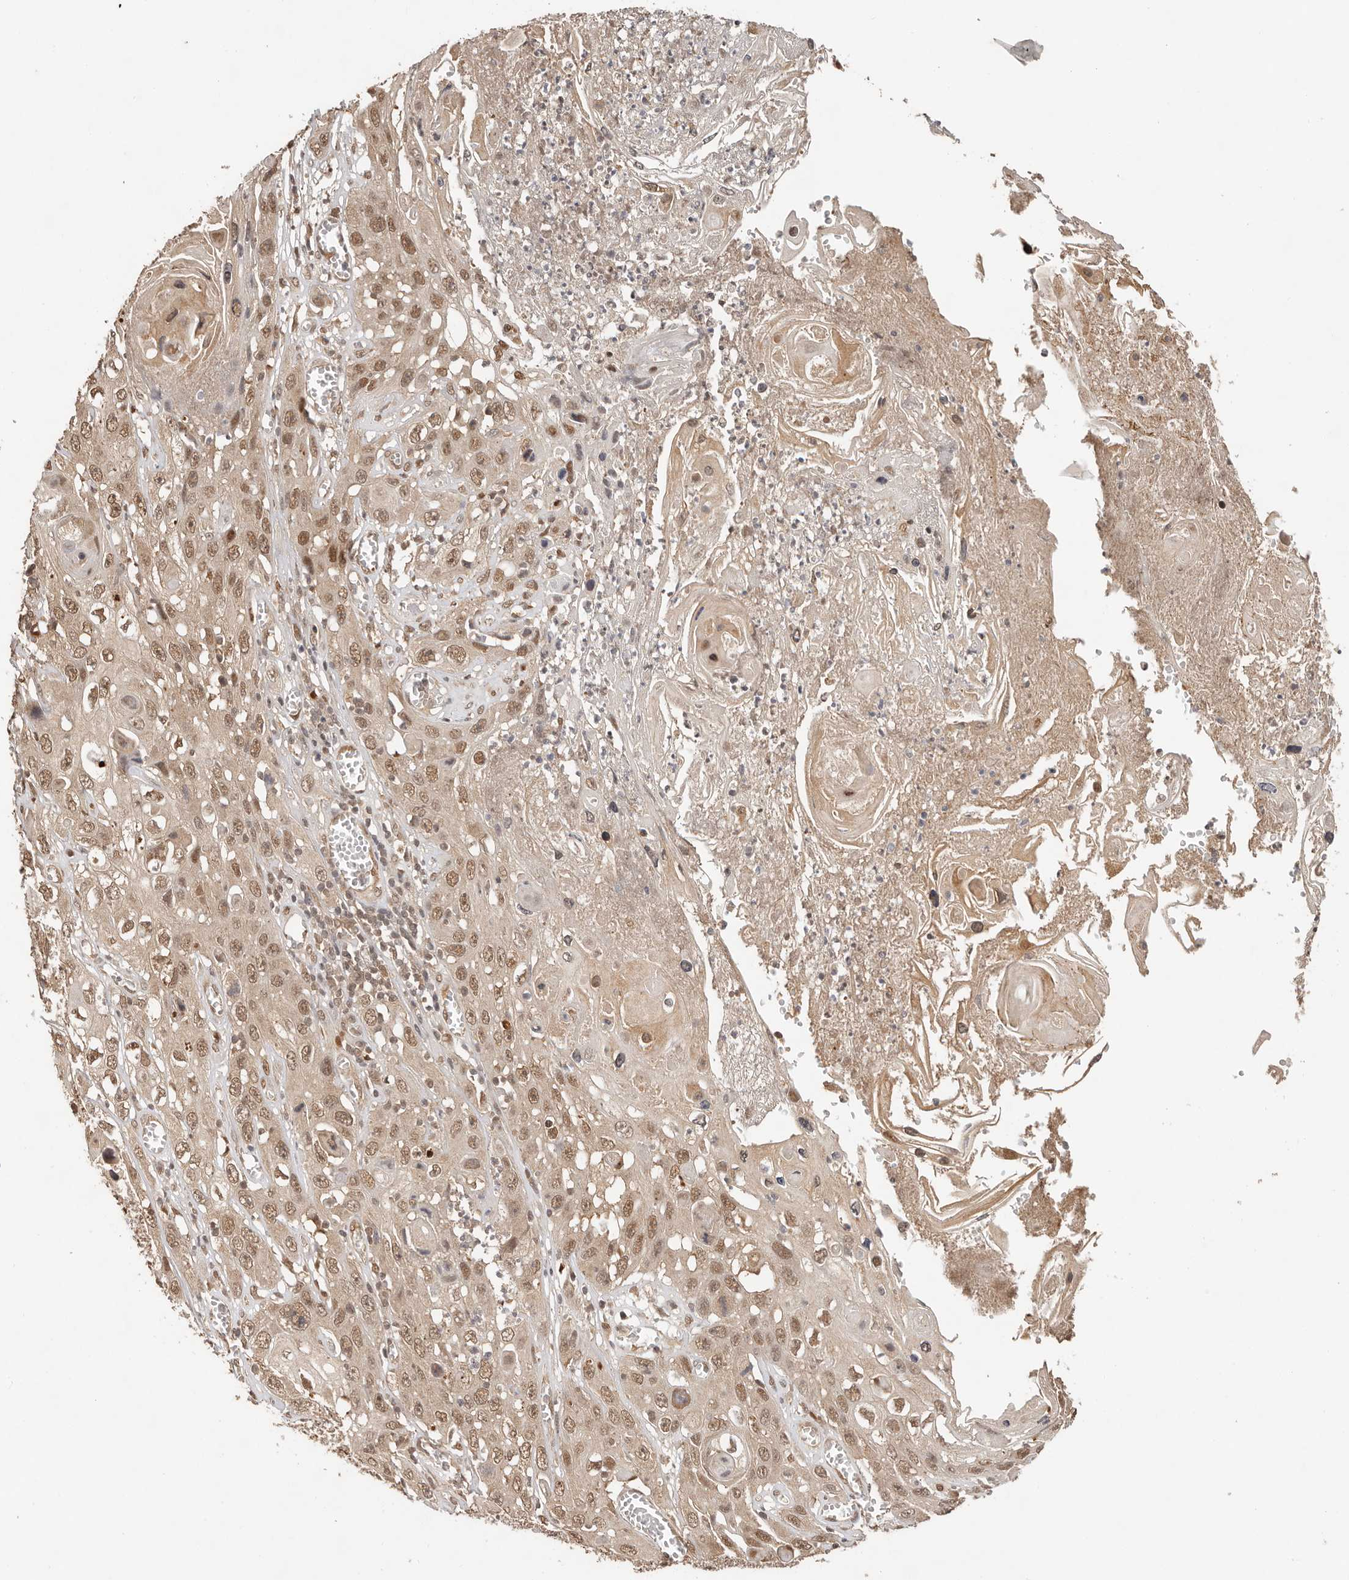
{"staining": {"intensity": "moderate", "quantity": ">75%", "location": "nuclear"}, "tissue": "skin cancer", "cell_type": "Tumor cells", "image_type": "cancer", "snomed": [{"axis": "morphology", "description": "Squamous cell carcinoma, NOS"}, {"axis": "topography", "description": "Skin"}], "caption": "An IHC image of neoplastic tissue is shown. Protein staining in brown highlights moderate nuclear positivity in squamous cell carcinoma (skin) within tumor cells. Nuclei are stained in blue.", "gene": "PSMA5", "patient": {"sex": "male", "age": 55}}